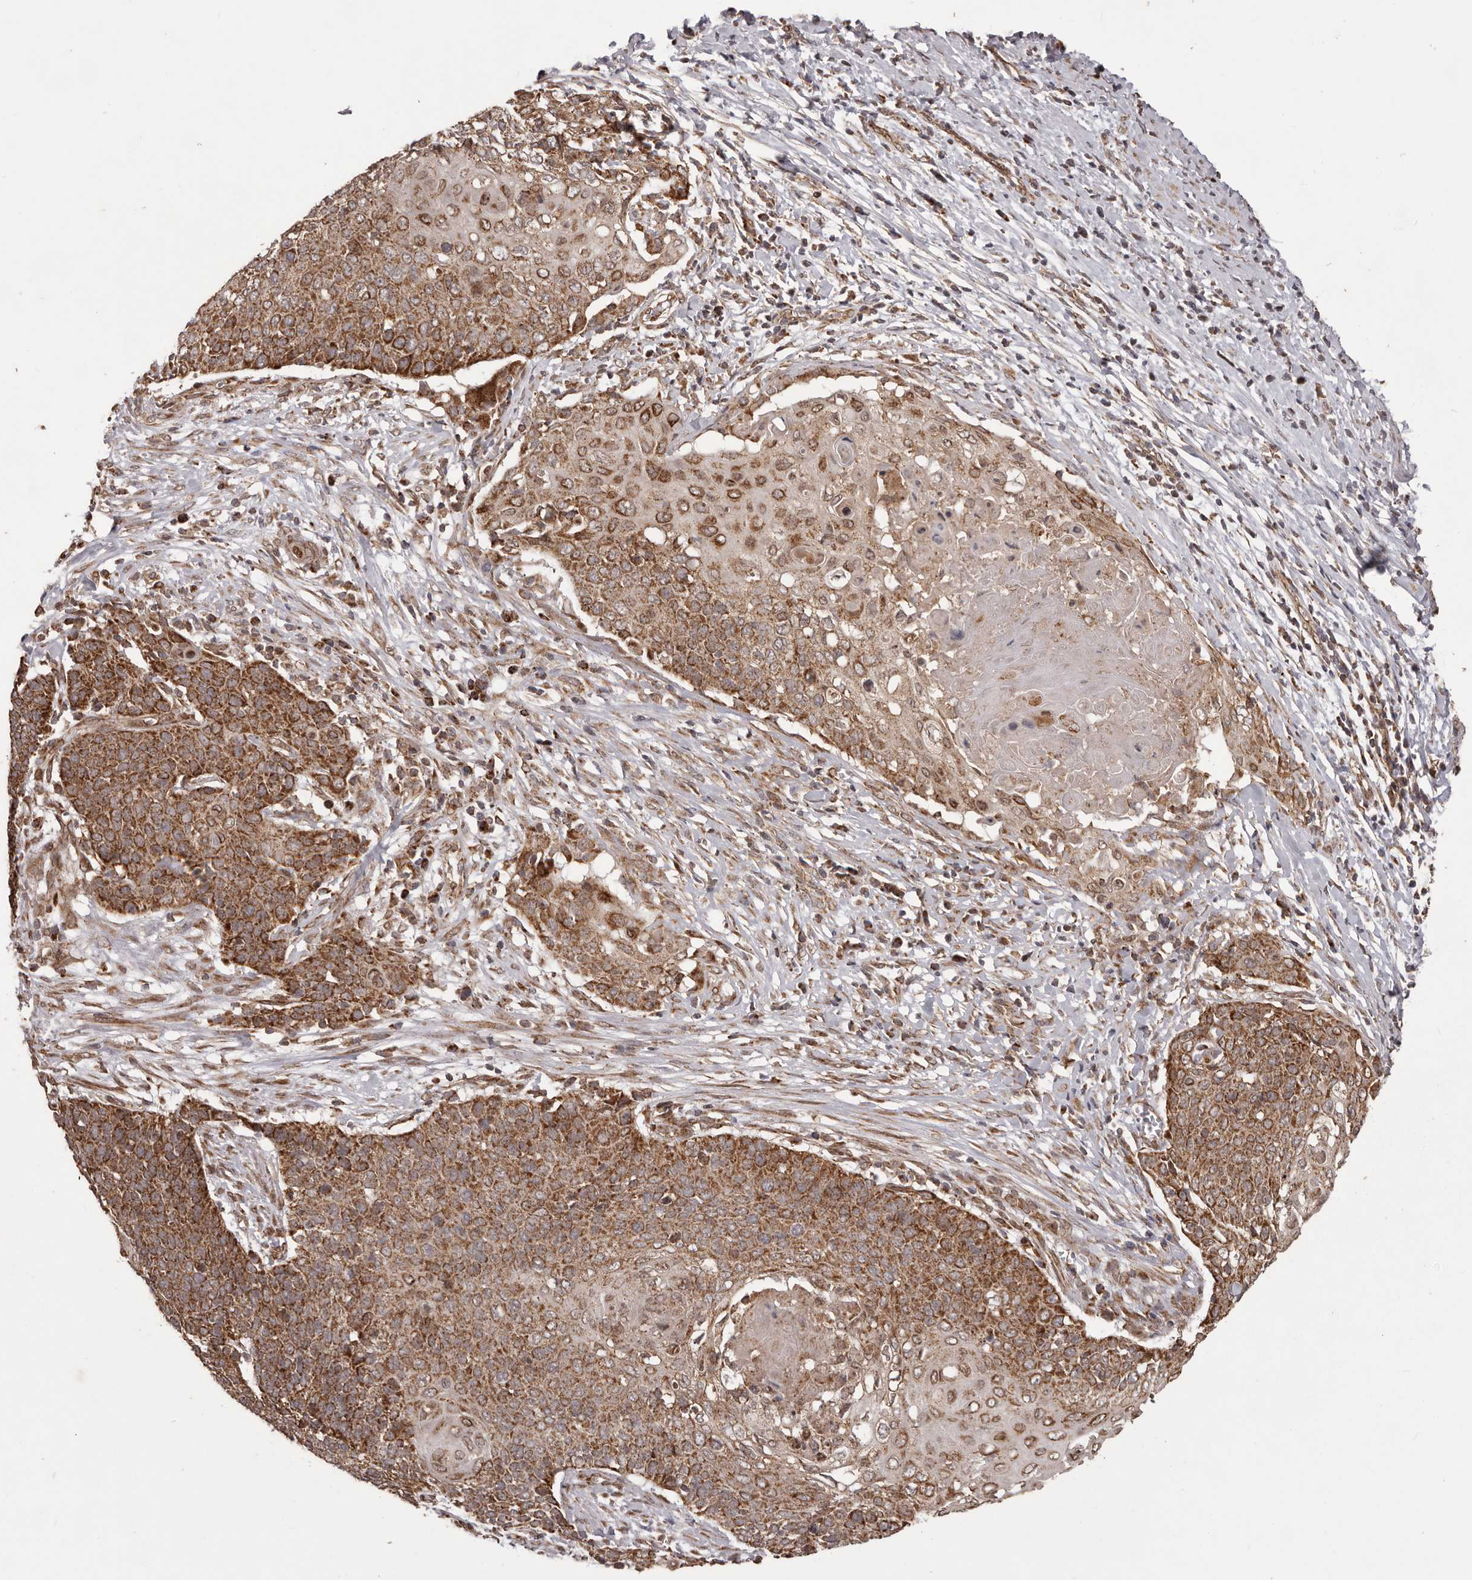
{"staining": {"intensity": "strong", "quantity": ">75%", "location": "cytoplasmic/membranous"}, "tissue": "cervical cancer", "cell_type": "Tumor cells", "image_type": "cancer", "snomed": [{"axis": "morphology", "description": "Squamous cell carcinoma, NOS"}, {"axis": "topography", "description": "Cervix"}], "caption": "This is a micrograph of IHC staining of squamous cell carcinoma (cervical), which shows strong positivity in the cytoplasmic/membranous of tumor cells.", "gene": "CHRM2", "patient": {"sex": "female", "age": 39}}